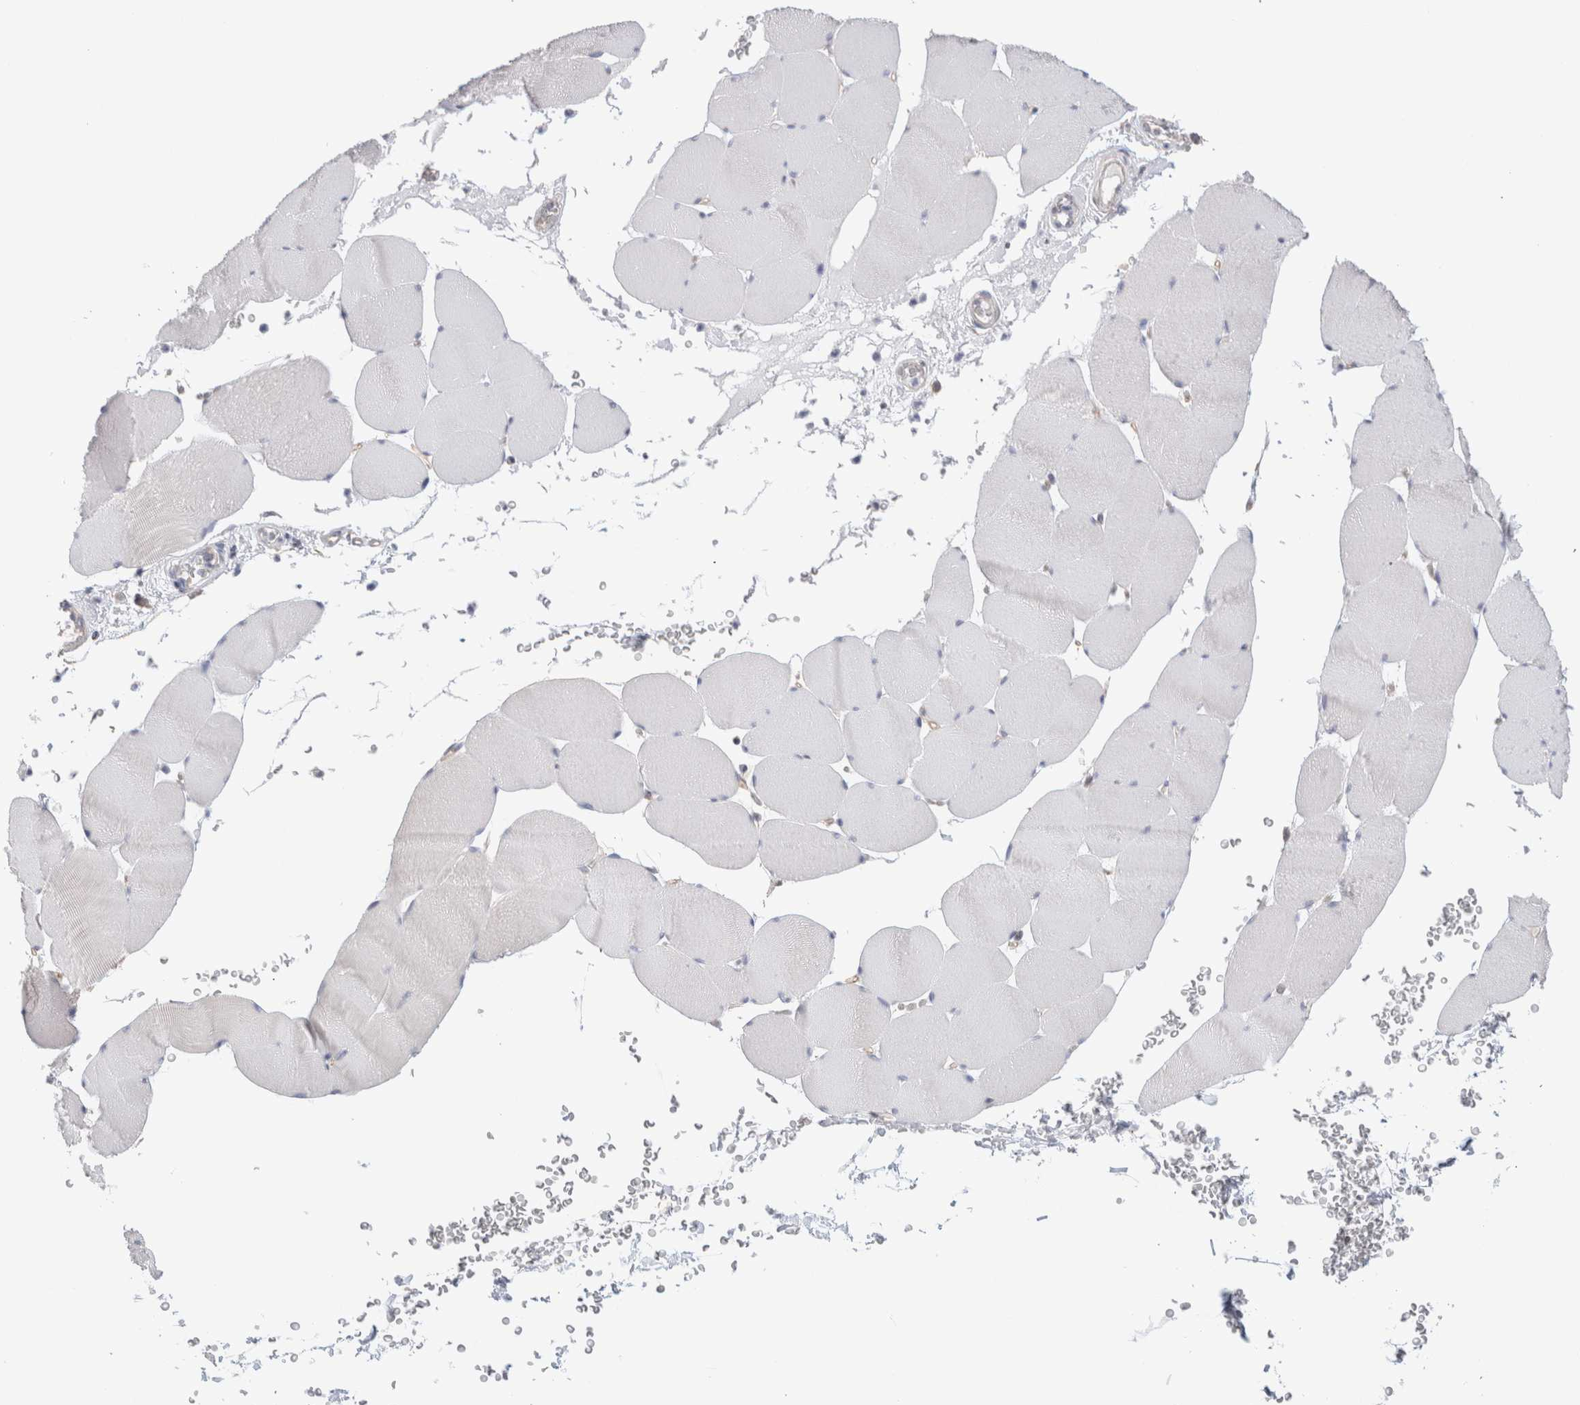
{"staining": {"intensity": "negative", "quantity": "none", "location": "none"}, "tissue": "skeletal muscle", "cell_type": "Myocytes", "image_type": "normal", "snomed": [{"axis": "morphology", "description": "Normal tissue, NOS"}, {"axis": "topography", "description": "Skeletal muscle"}], "caption": "High magnification brightfield microscopy of benign skeletal muscle stained with DAB (brown) and counterstained with hematoxylin (blue): myocytes show no significant positivity. (DAB (3,3'-diaminobenzidine) immunohistochemistry (IHC), high magnification).", "gene": "CAPN2", "patient": {"sex": "male", "age": 62}}